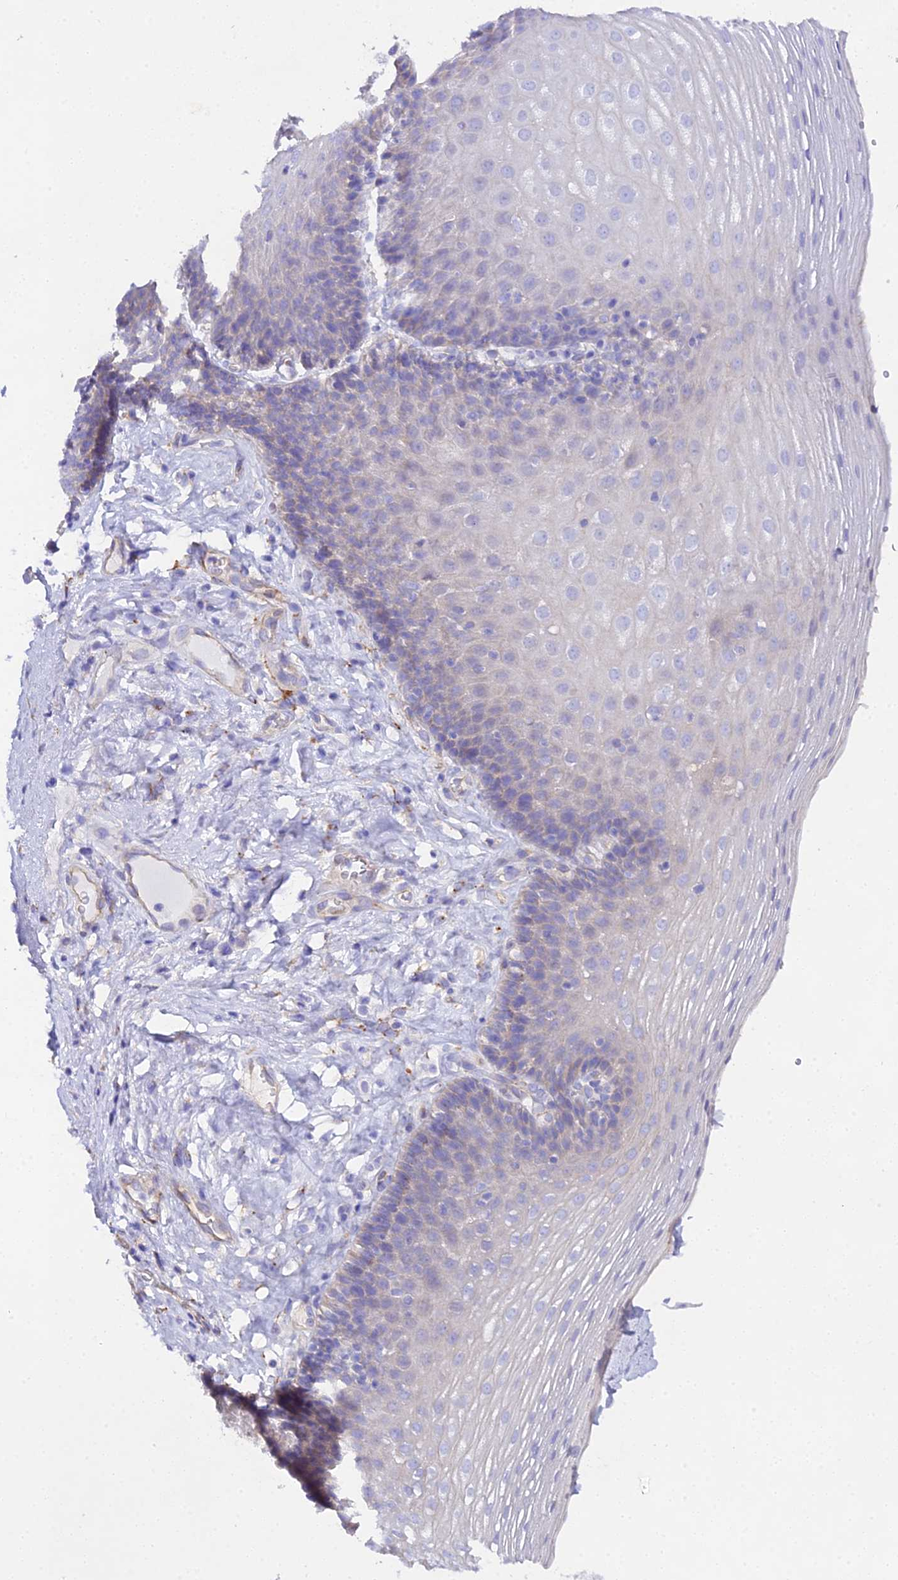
{"staining": {"intensity": "negative", "quantity": "none", "location": "none"}, "tissue": "esophagus", "cell_type": "Squamous epithelial cells", "image_type": "normal", "snomed": [{"axis": "morphology", "description": "Normal tissue, NOS"}, {"axis": "topography", "description": "Esophagus"}], "caption": "IHC of benign human esophagus demonstrates no positivity in squamous epithelial cells.", "gene": "CFAP45", "patient": {"sex": "female", "age": 66}}